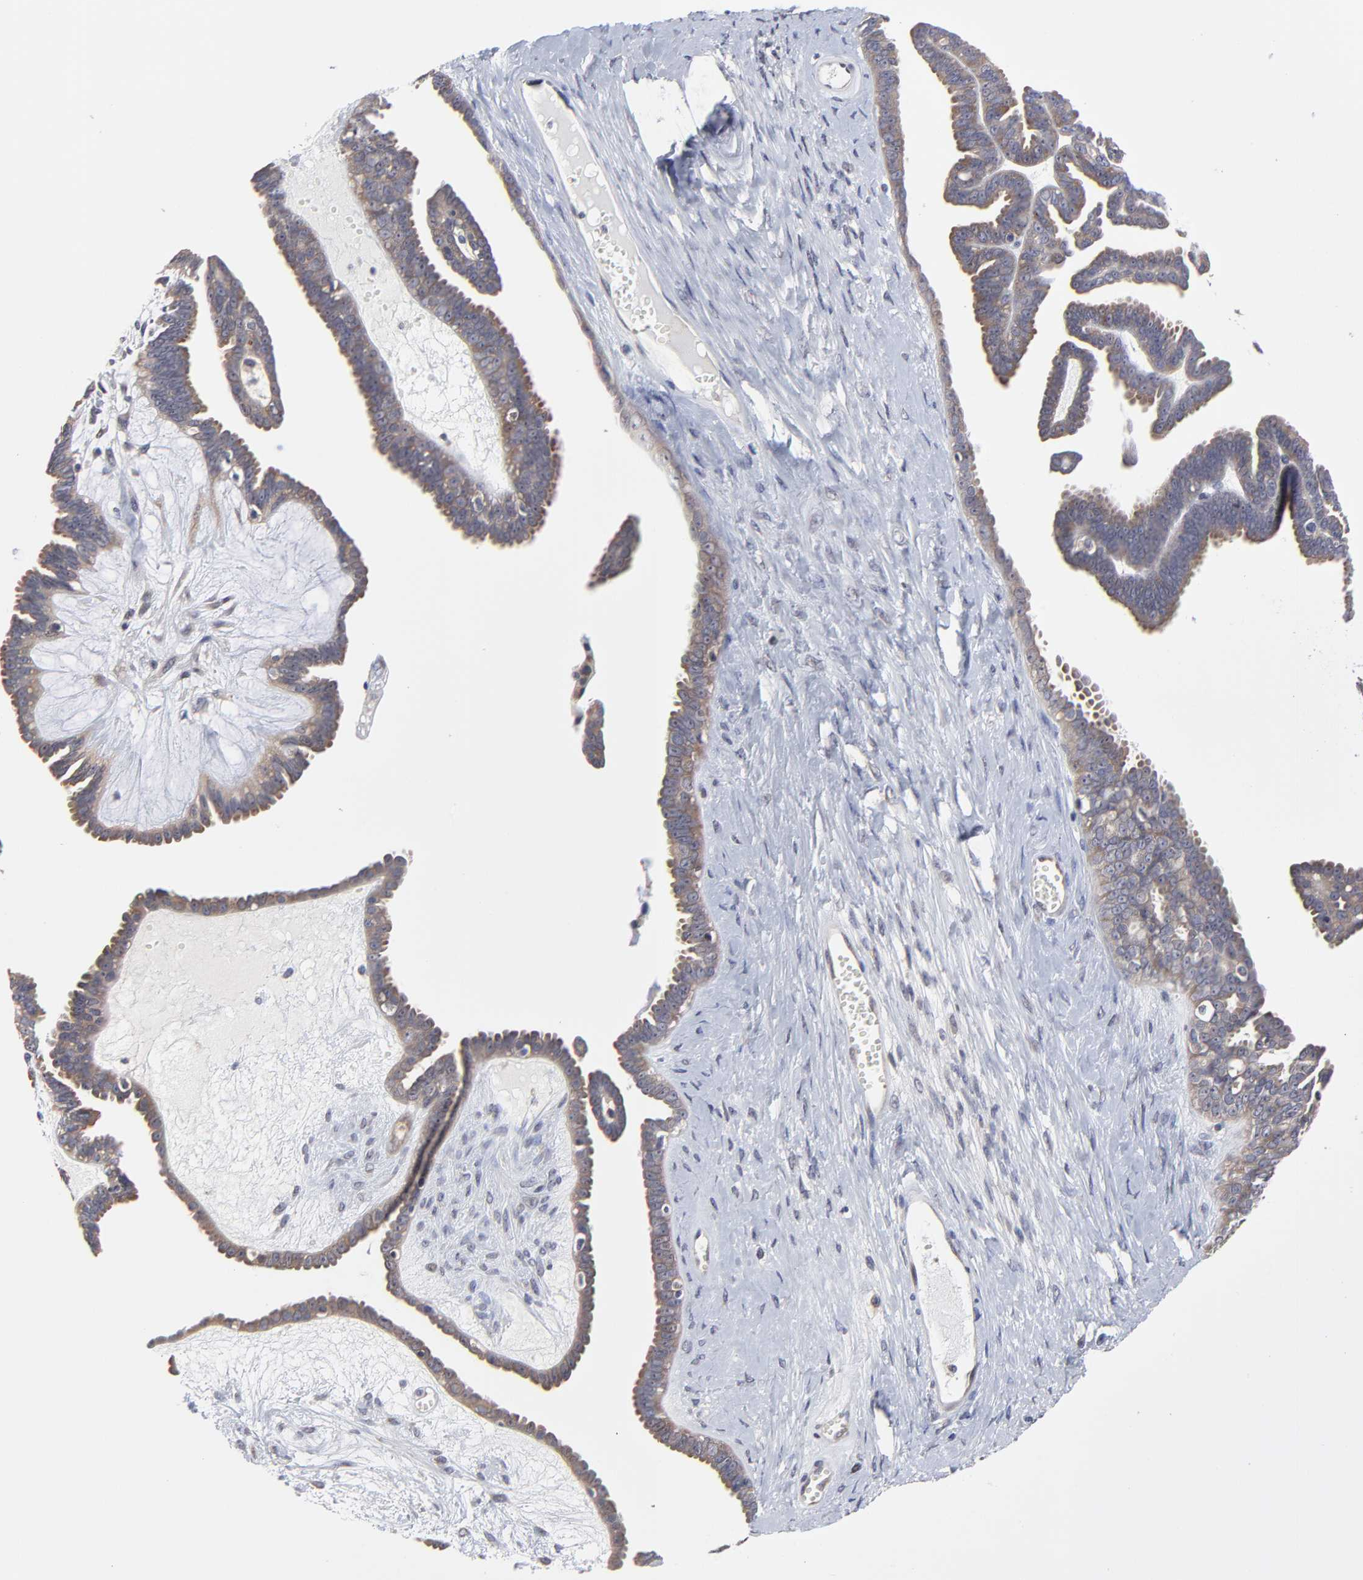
{"staining": {"intensity": "weak", "quantity": "25%-75%", "location": "cytoplasmic/membranous"}, "tissue": "ovarian cancer", "cell_type": "Tumor cells", "image_type": "cancer", "snomed": [{"axis": "morphology", "description": "Cystadenocarcinoma, serous, NOS"}, {"axis": "topography", "description": "Ovary"}], "caption": "Serous cystadenocarcinoma (ovarian) stained for a protein exhibits weak cytoplasmic/membranous positivity in tumor cells.", "gene": "ZNF157", "patient": {"sex": "female", "age": 71}}